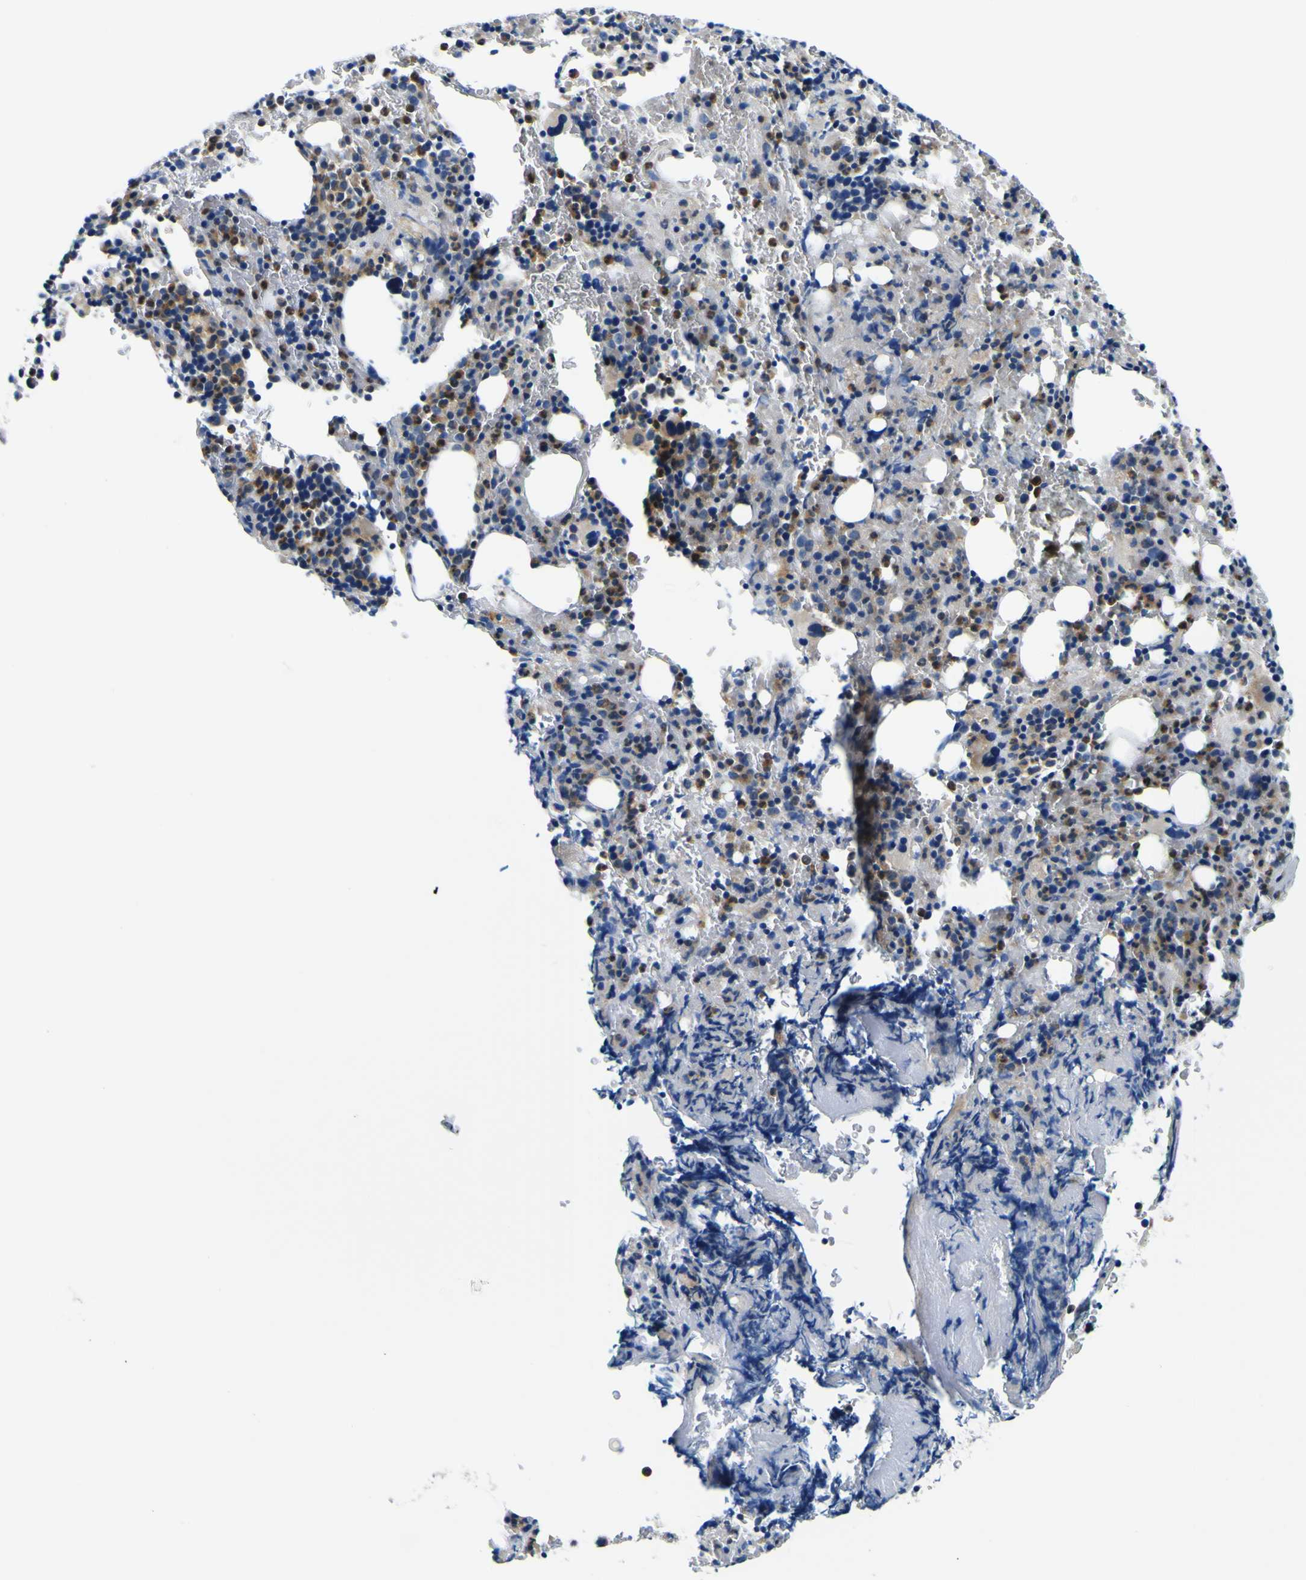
{"staining": {"intensity": "moderate", "quantity": "25%-75%", "location": "cytoplasmic/membranous"}, "tissue": "bone marrow", "cell_type": "Hematopoietic cells", "image_type": "normal", "snomed": [{"axis": "morphology", "description": "Normal tissue, NOS"}, {"axis": "morphology", "description": "Inflammation, NOS"}, {"axis": "topography", "description": "Bone marrow"}], "caption": "Moderate cytoplasmic/membranous expression is present in about 25%-75% of hematopoietic cells in normal bone marrow.", "gene": "CLSTN1", "patient": {"sex": "male", "age": 72}}